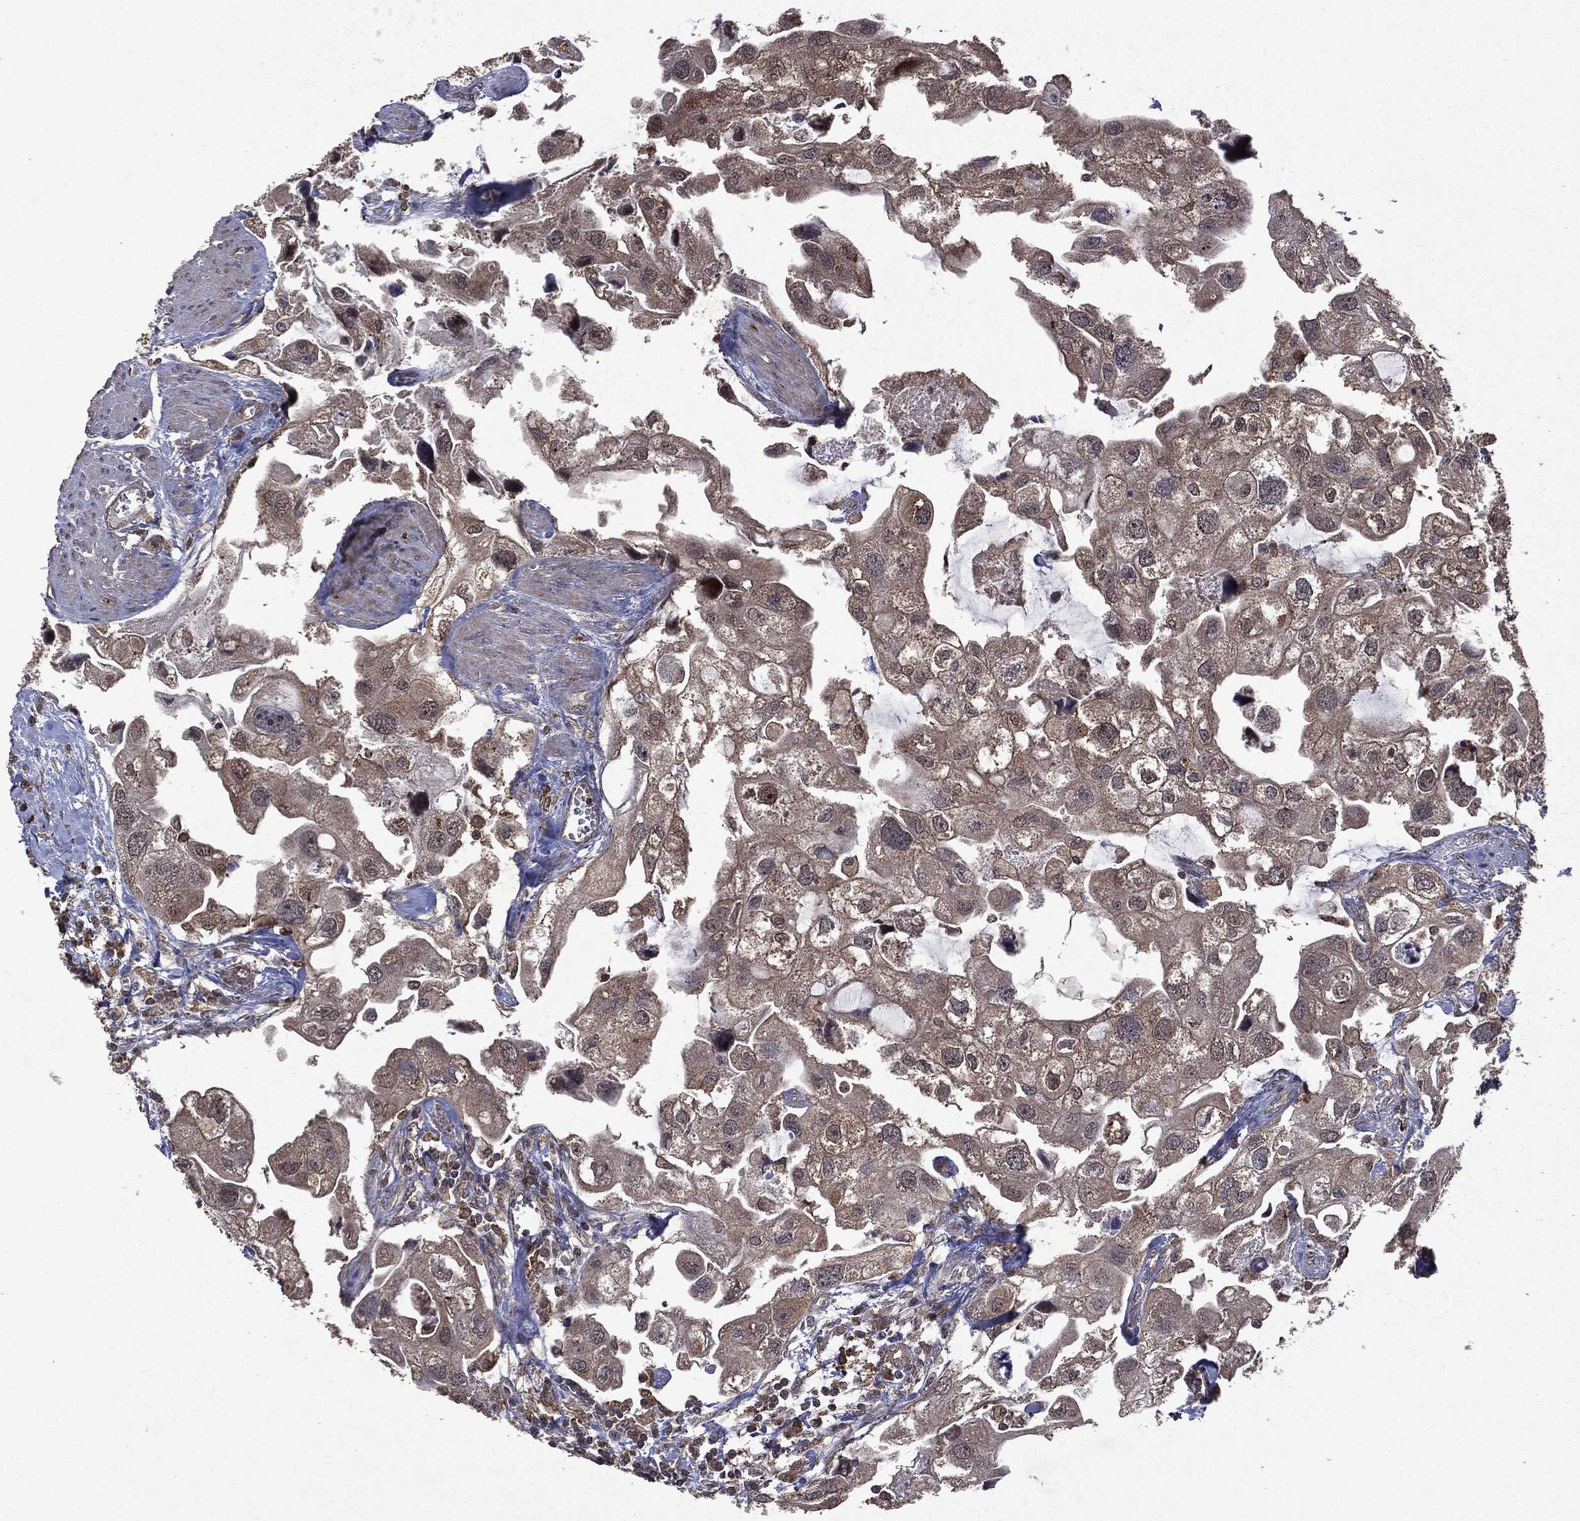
{"staining": {"intensity": "weak", "quantity": "<25%", "location": "cytoplasmic/membranous"}, "tissue": "urothelial cancer", "cell_type": "Tumor cells", "image_type": "cancer", "snomed": [{"axis": "morphology", "description": "Urothelial carcinoma, High grade"}, {"axis": "topography", "description": "Urinary bladder"}], "caption": "IHC of human urothelial cancer demonstrates no staining in tumor cells.", "gene": "PTEN", "patient": {"sex": "male", "age": 59}}